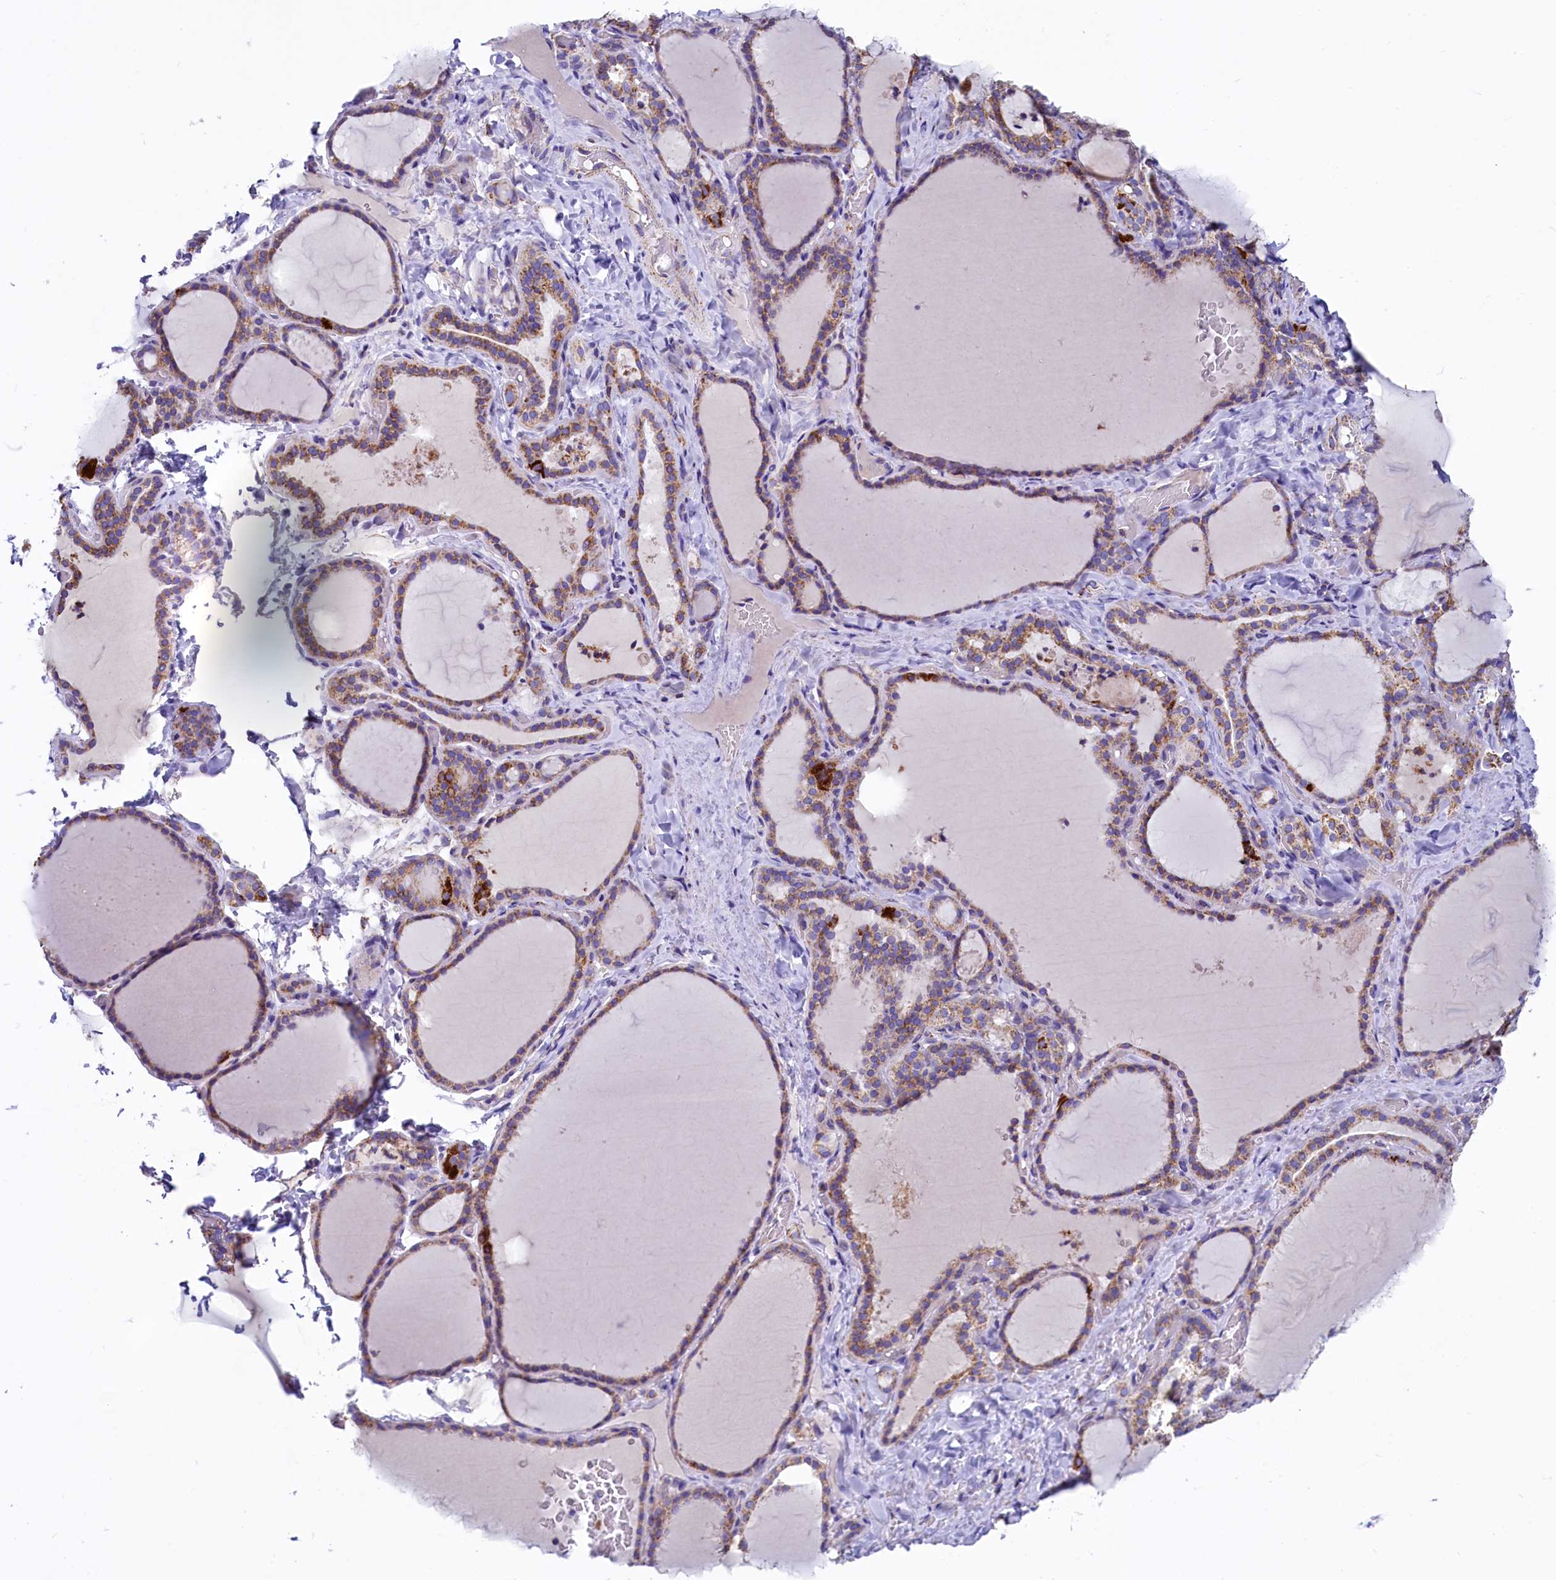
{"staining": {"intensity": "moderate", "quantity": ">75%", "location": "cytoplasmic/membranous"}, "tissue": "thyroid gland", "cell_type": "Glandular cells", "image_type": "normal", "snomed": [{"axis": "morphology", "description": "Normal tissue, NOS"}, {"axis": "topography", "description": "Thyroid gland"}], "caption": "High-magnification brightfield microscopy of normal thyroid gland stained with DAB (brown) and counterstained with hematoxylin (blue). glandular cells exhibit moderate cytoplasmic/membranous staining is identified in about>75% of cells.", "gene": "IDH3A", "patient": {"sex": "female", "age": 22}}